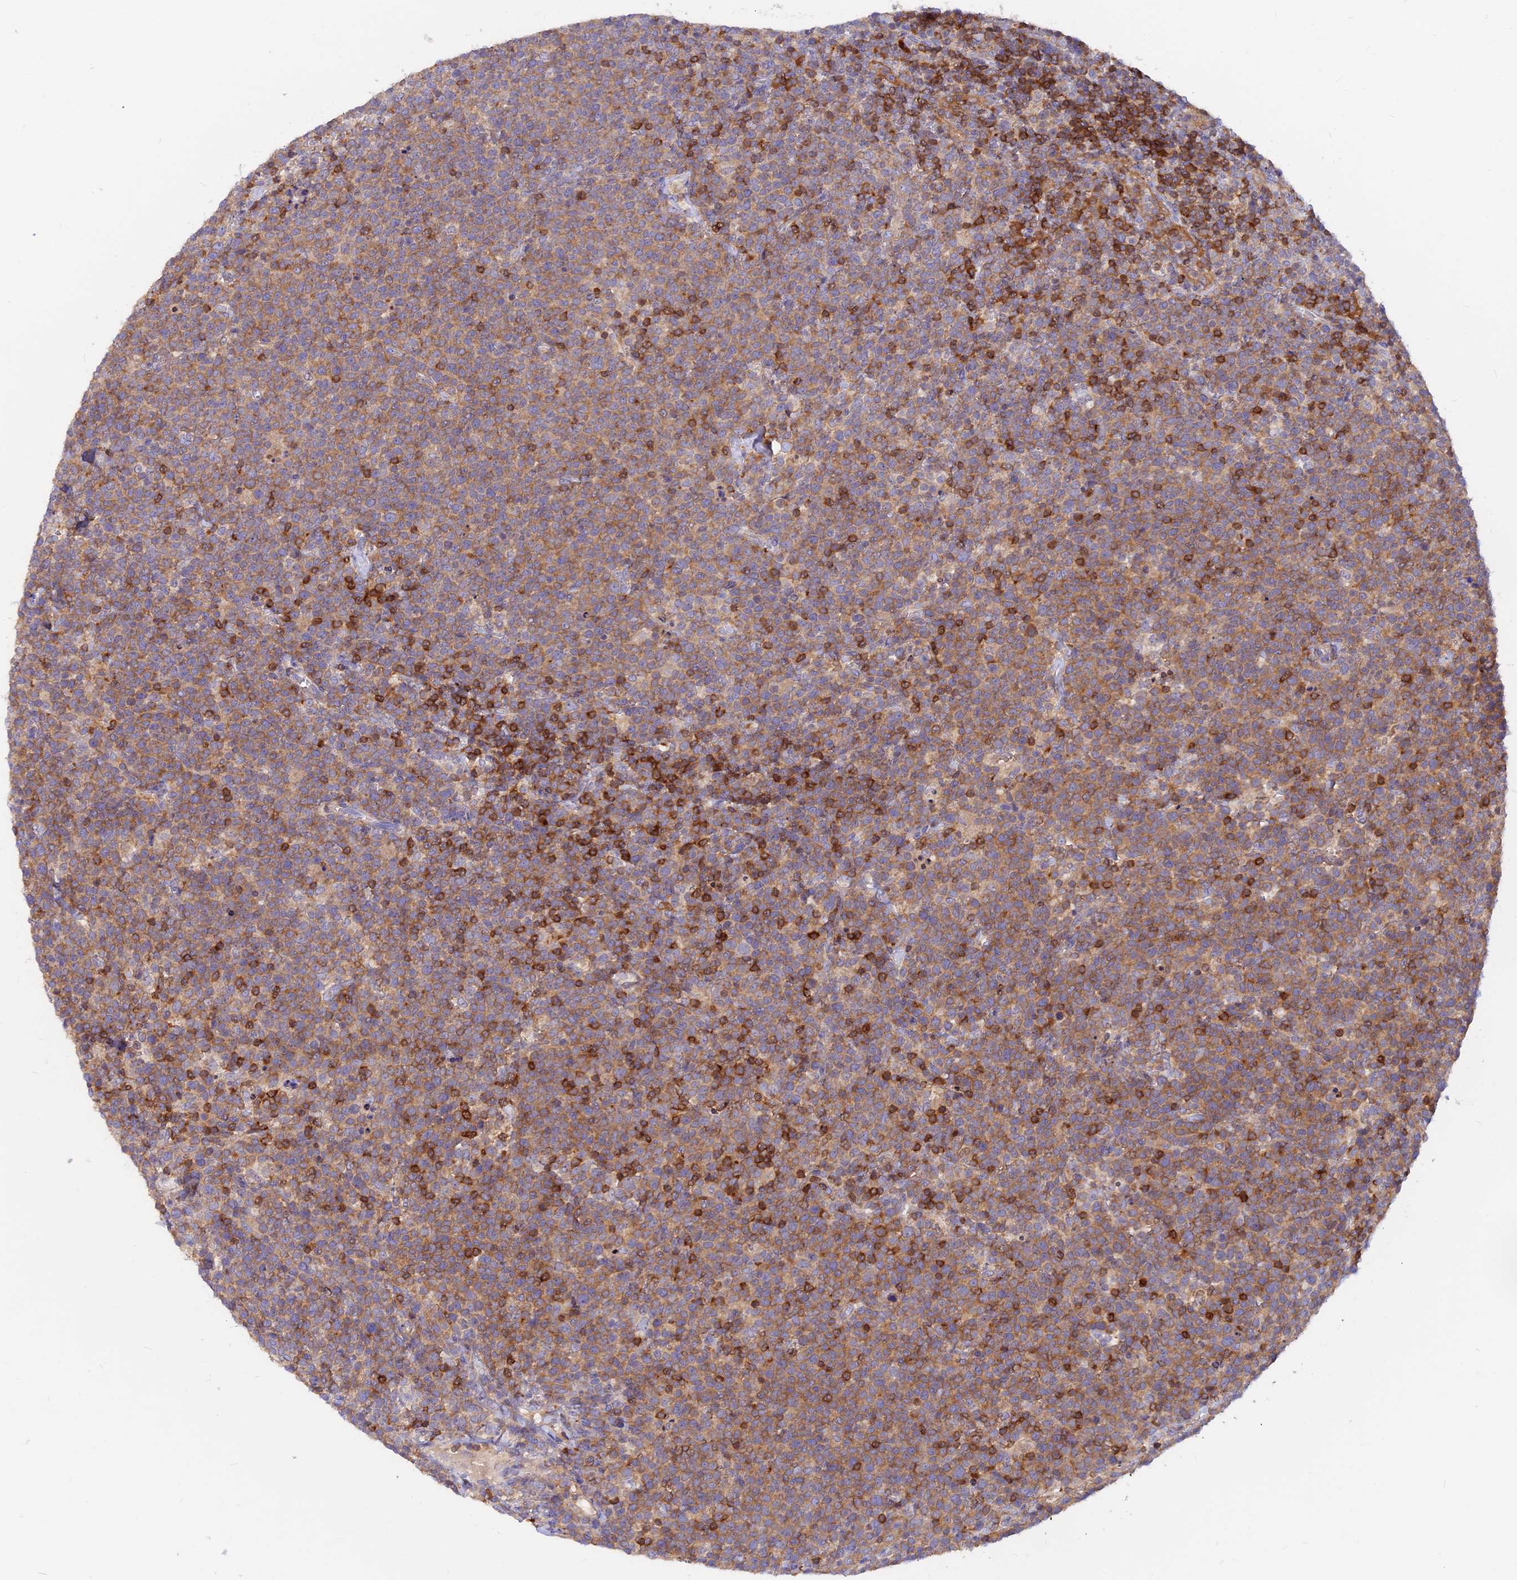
{"staining": {"intensity": "weak", "quantity": ">75%", "location": "cytoplasmic/membranous"}, "tissue": "lymphoma", "cell_type": "Tumor cells", "image_type": "cancer", "snomed": [{"axis": "morphology", "description": "Malignant lymphoma, non-Hodgkin's type, High grade"}, {"axis": "topography", "description": "Lymph node"}], "caption": "This micrograph displays immunohistochemistry staining of lymphoma, with low weak cytoplasmic/membranous expression in about >75% of tumor cells.", "gene": "DENND2D", "patient": {"sex": "male", "age": 61}}